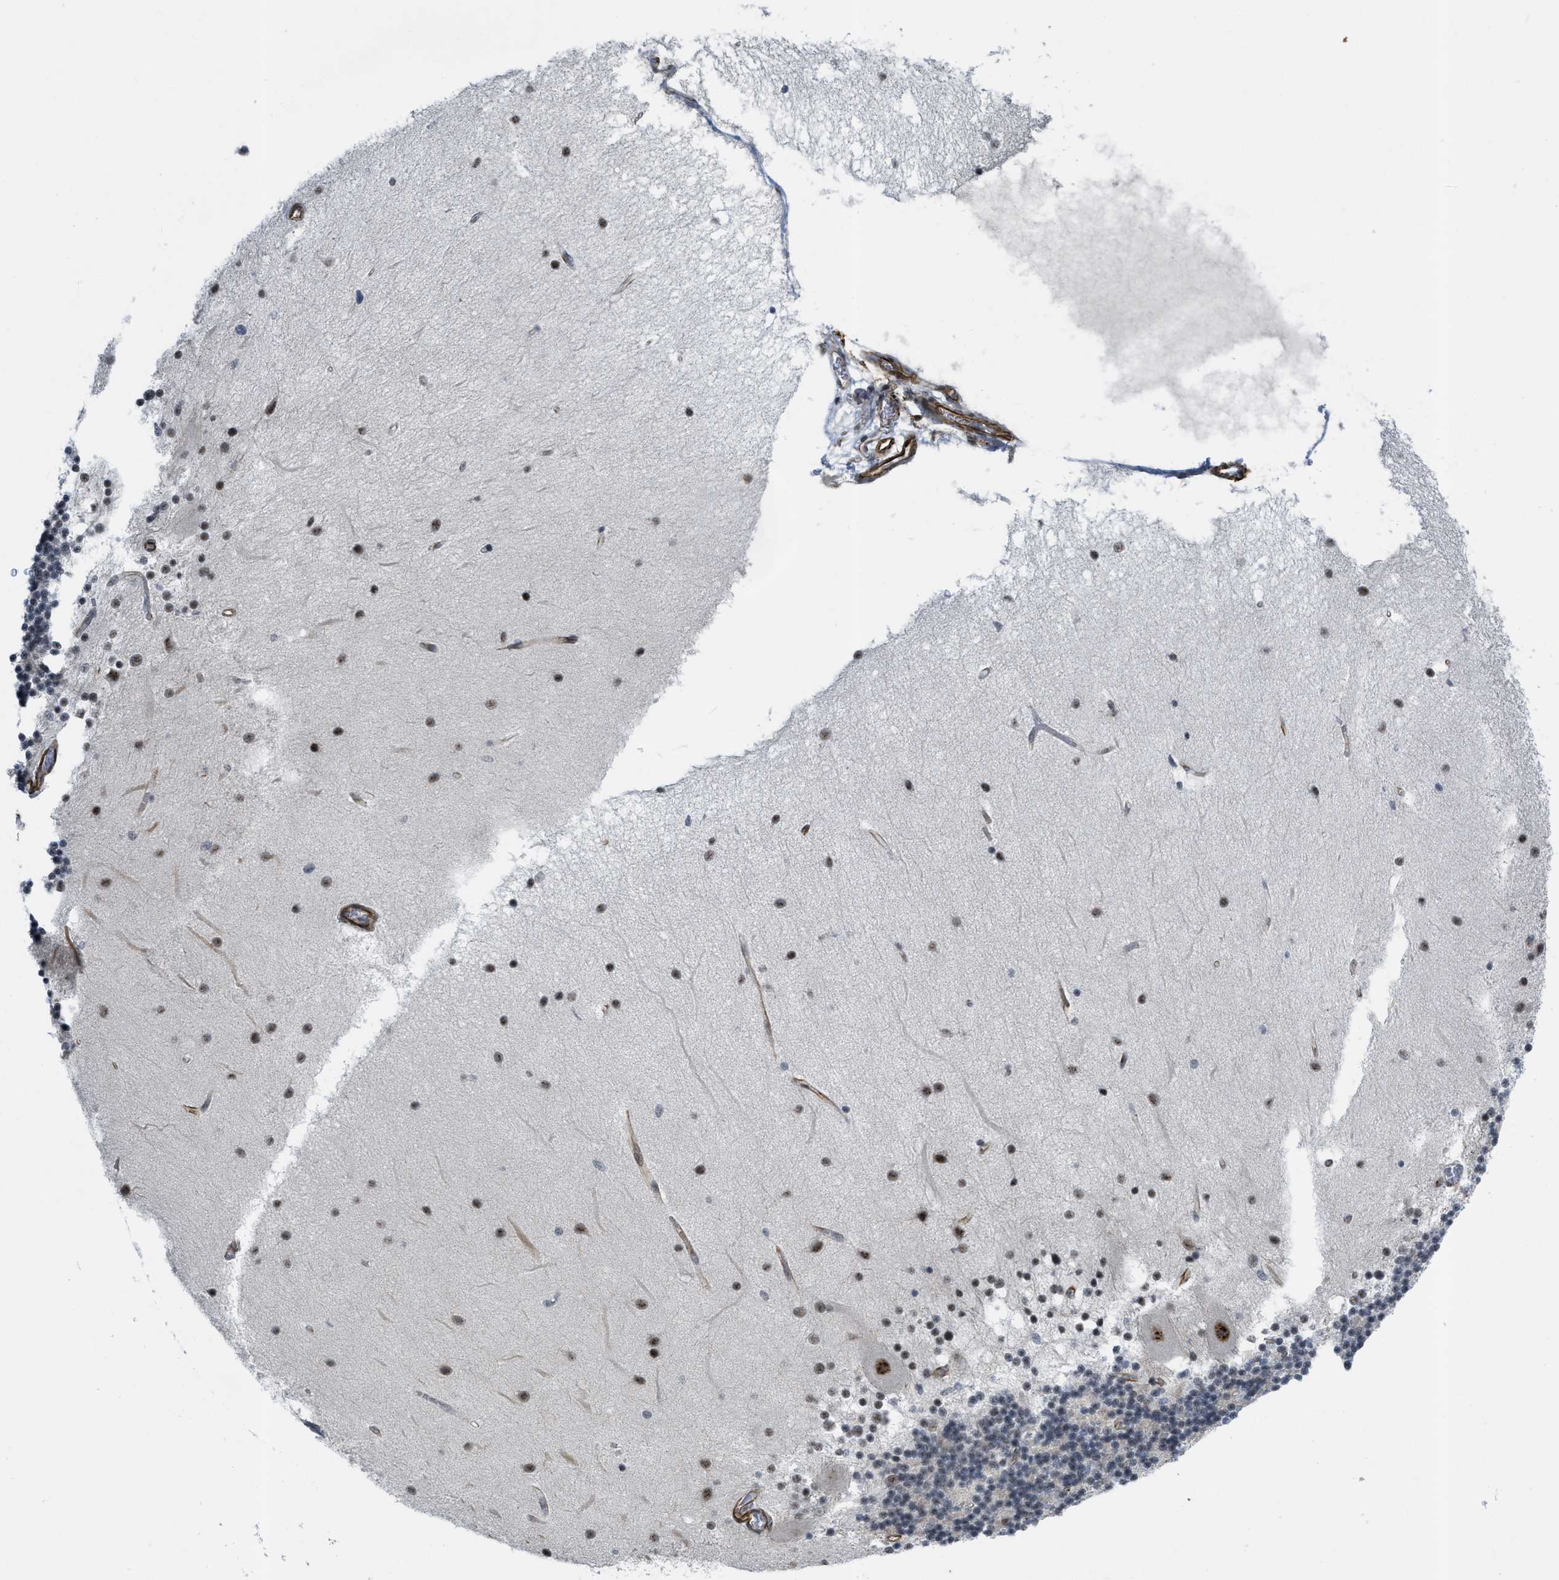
{"staining": {"intensity": "weak", "quantity": "25%-75%", "location": "nuclear"}, "tissue": "cerebellum", "cell_type": "Cells in granular layer", "image_type": "normal", "snomed": [{"axis": "morphology", "description": "Normal tissue, NOS"}, {"axis": "topography", "description": "Cerebellum"}], "caption": "Cells in granular layer reveal weak nuclear positivity in about 25%-75% of cells in benign cerebellum.", "gene": "LRRC8B", "patient": {"sex": "female", "age": 54}}